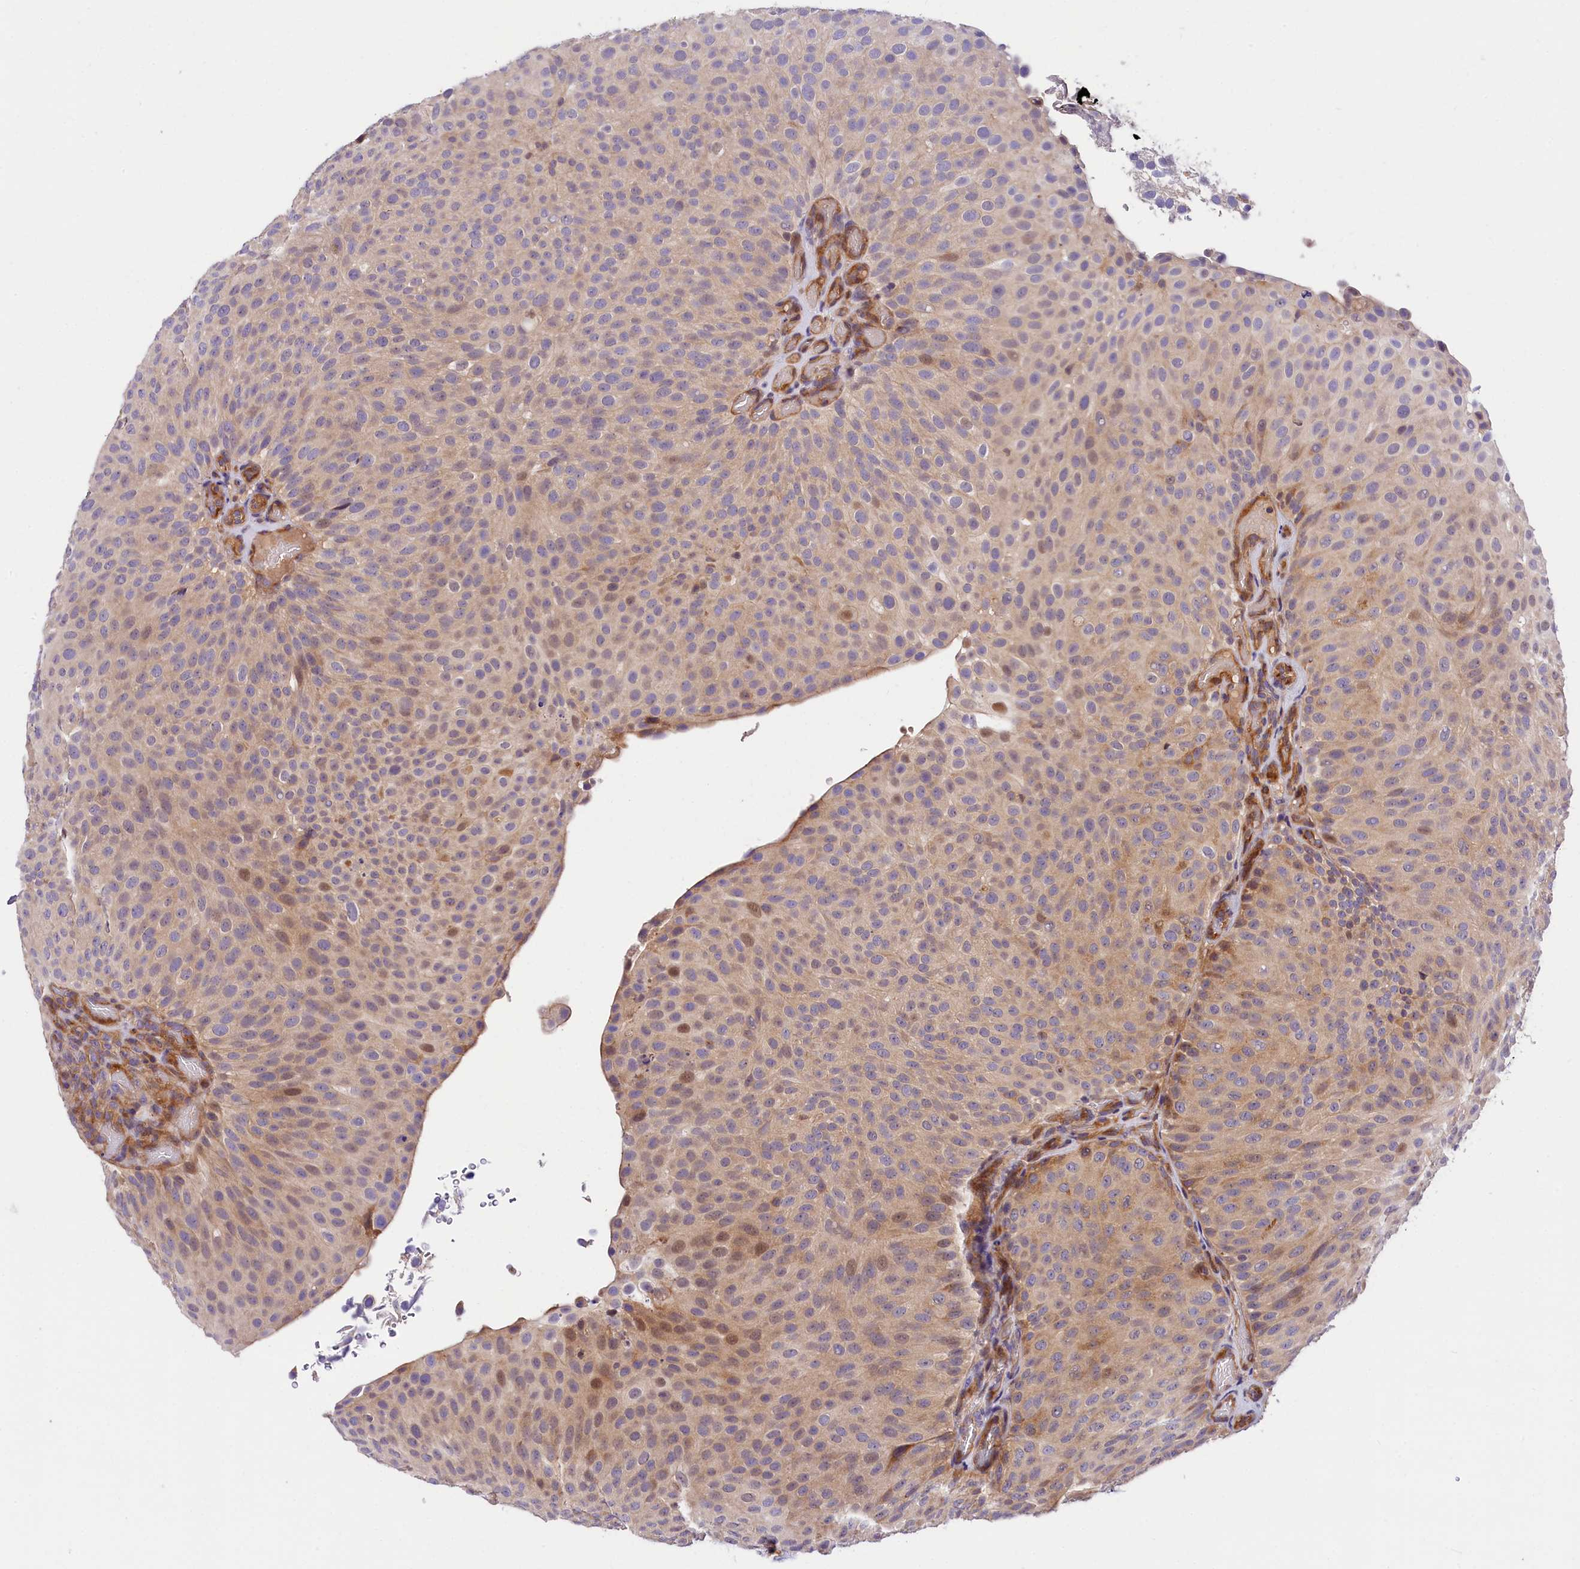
{"staining": {"intensity": "moderate", "quantity": "<25%", "location": "cytoplasmic/membranous,nuclear"}, "tissue": "urothelial cancer", "cell_type": "Tumor cells", "image_type": "cancer", "snomed": [{"axis": "morphology", "description": "Urothelial carcinoma, Low grade"}, {"axis": "topography", "description": "Urinary bladder"}], "caption": "DAB immunohistochemical staining of urothelial carcinoma (low-grade) exhibits moderate cytoplasmic/membranous and nuclear protein expression in about <25% of tumor cells.", "gene": "ARMC6", "patient": {"sex": "male", "age": 78}}